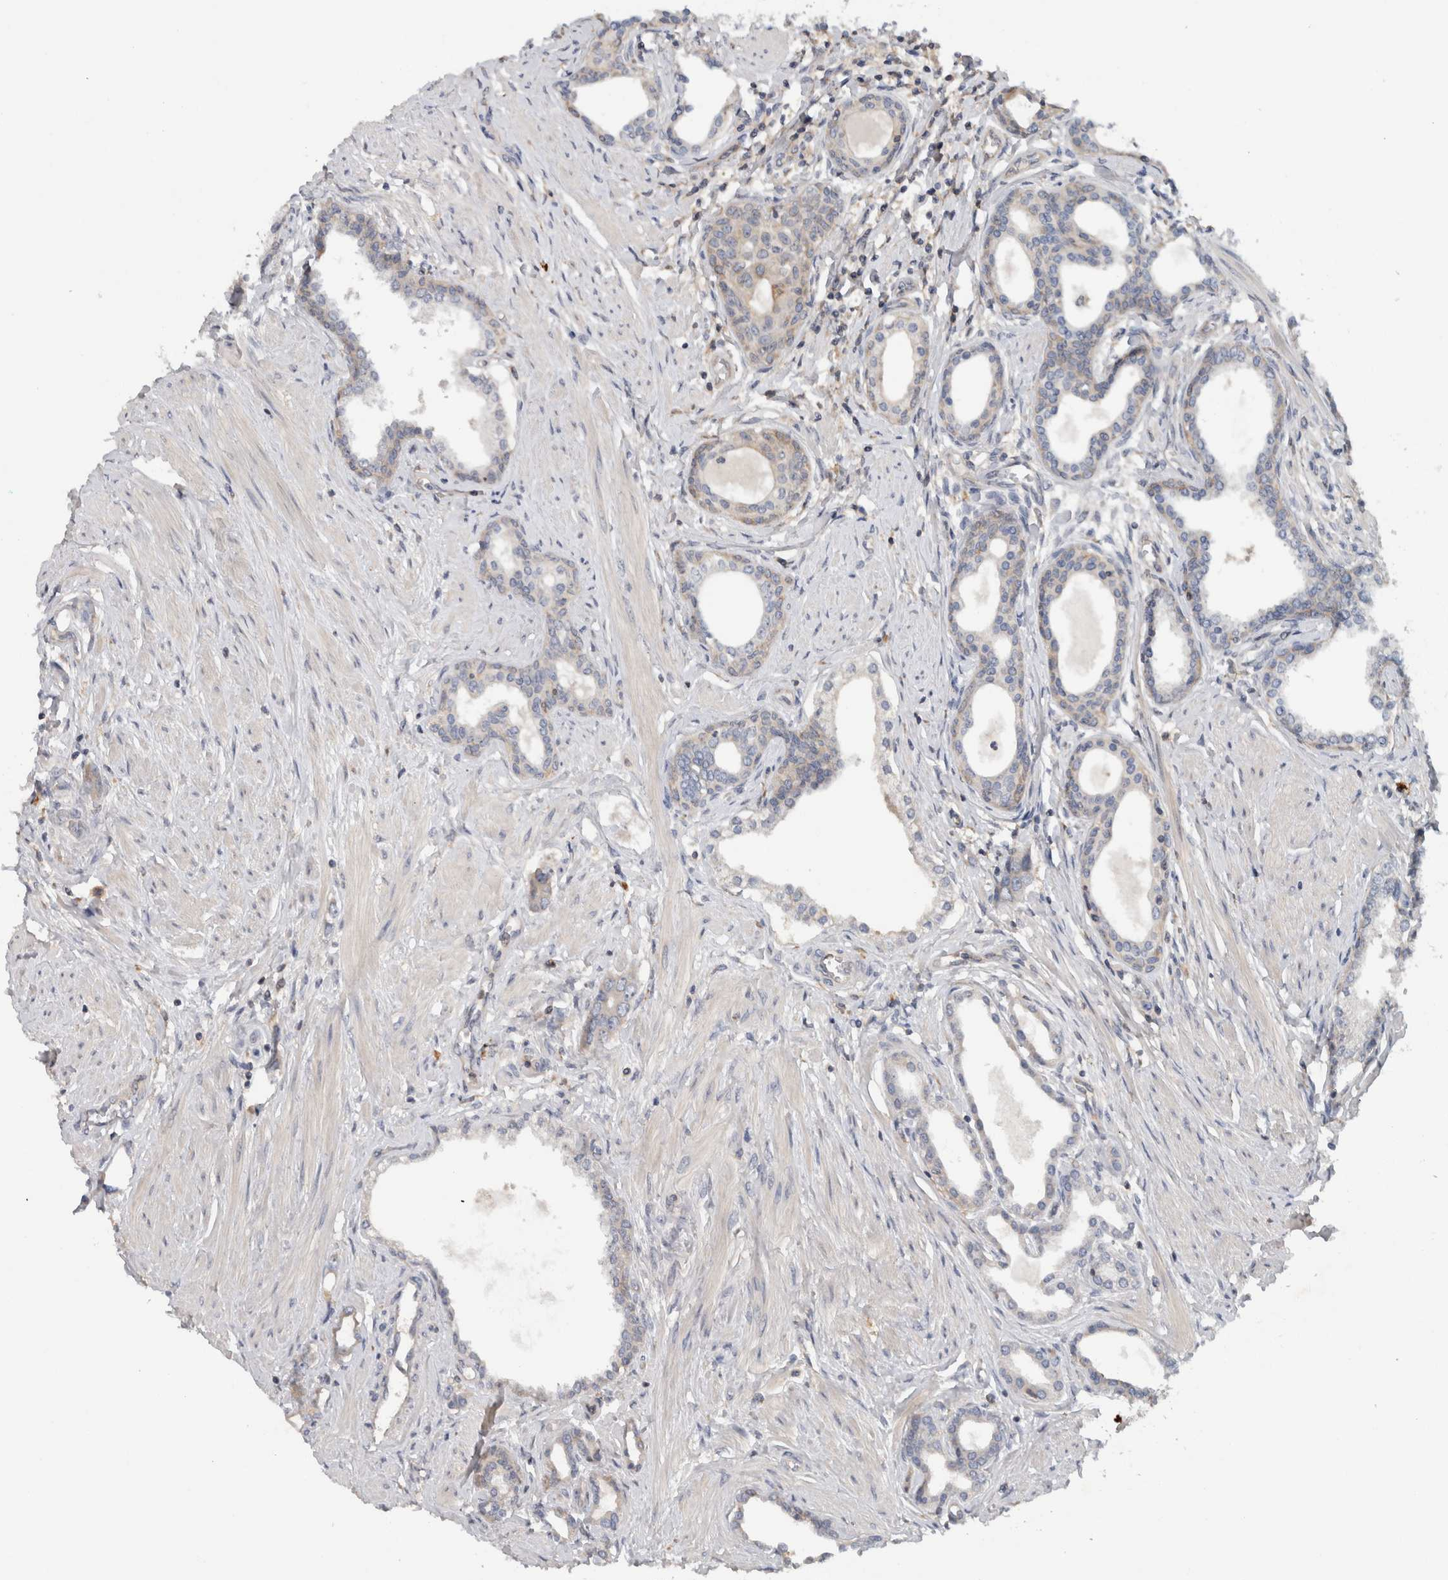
{"staining": {"intensity": "weak", "quantity": "<25%", "location": "cytoplasmic/membranous"}, "tissue": "prostate cancer", "cell_type": "Tumor cells", "image_type": "cancer", "snomed": [{"axis": "morphology", "description": "Adenocarcinoma, High grade"}, {"axis": "topography", "description": "Prostate"}], "caption": "IHC histopathology image of neoplastic tissue: prostate high-grade adenocarcinoma stained with DAB (3,3'-diaminobenzidine) reveals no significant protein expression in tumor cells.", "gene": "TARBP1", "patient": {"sex": "male", "age": 52}}